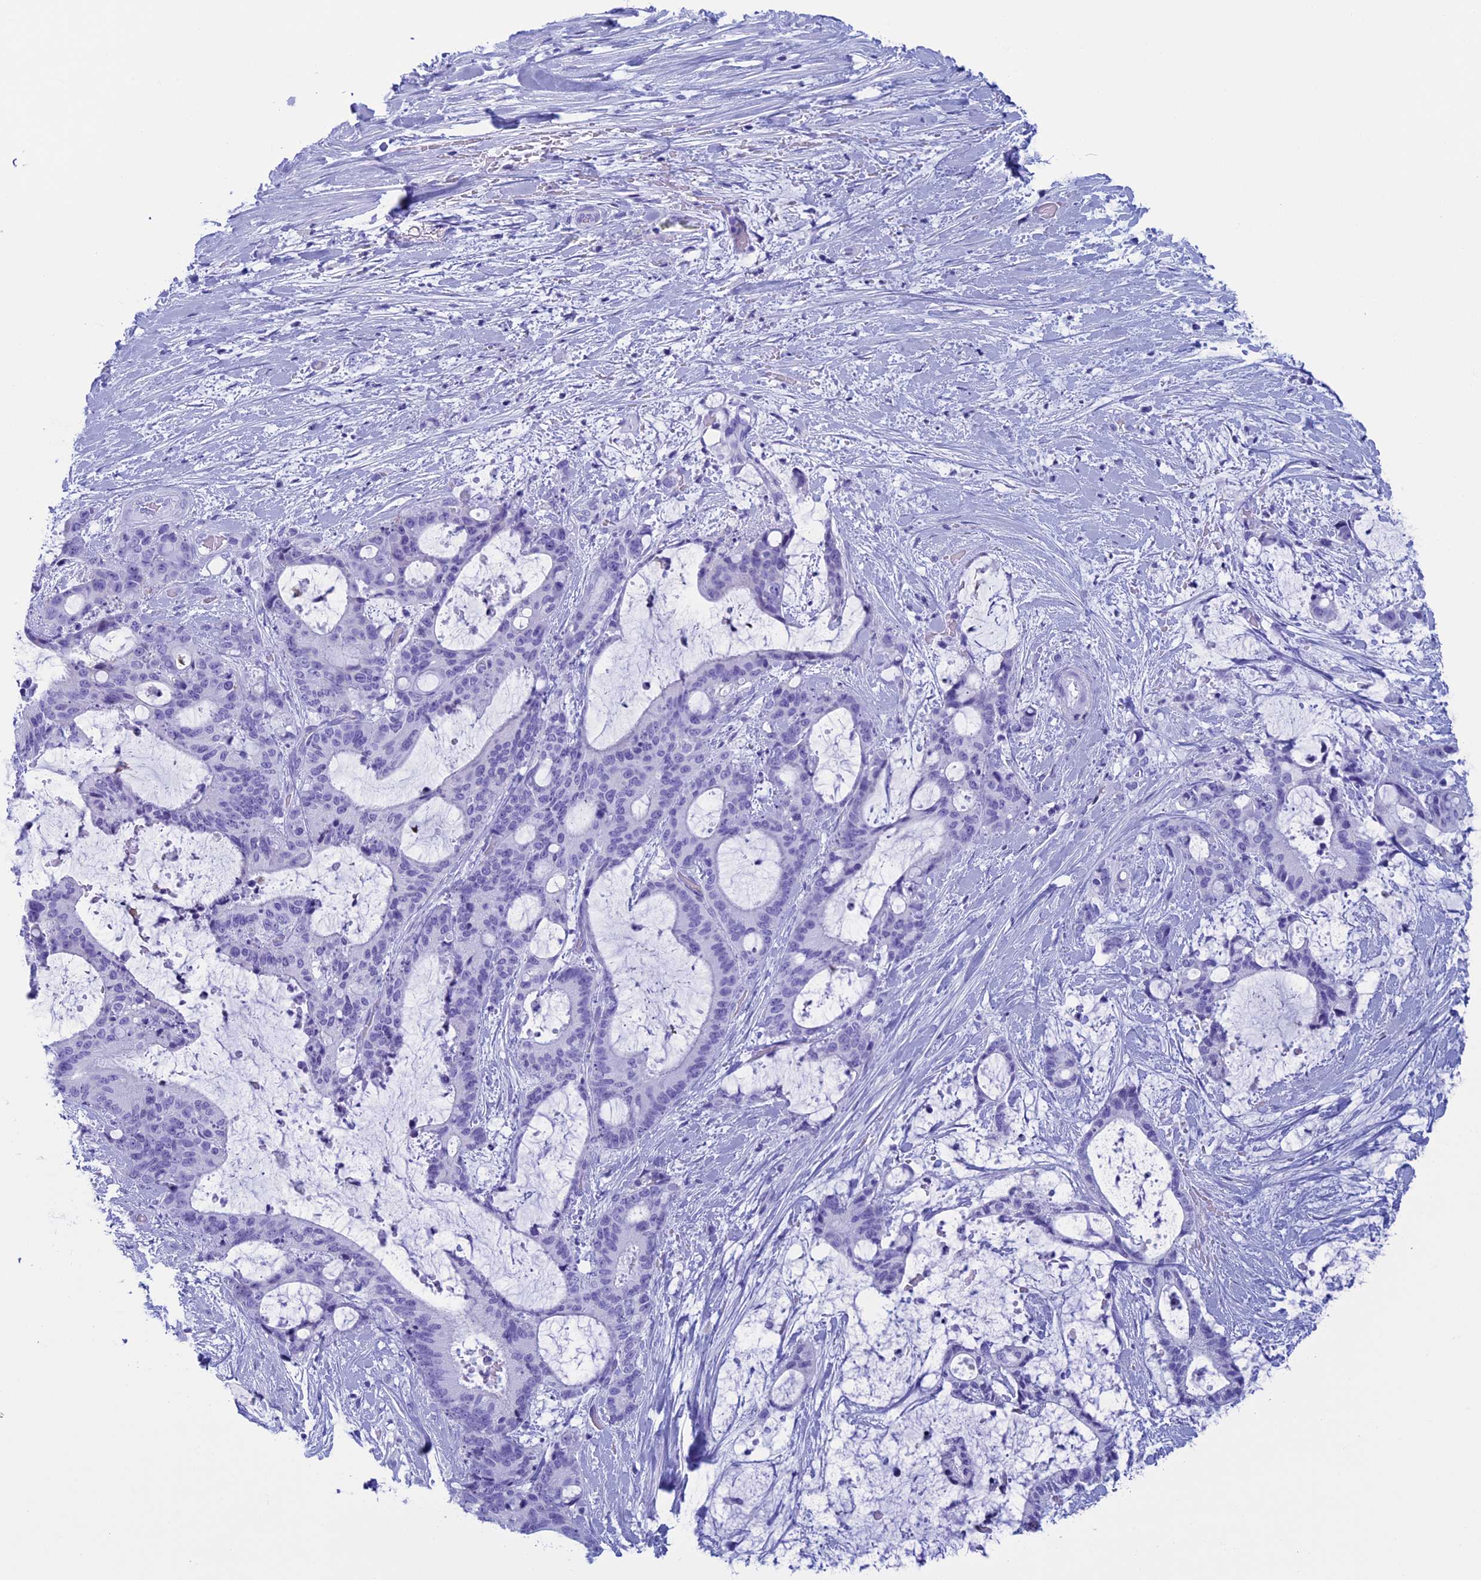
{"staining": {"intensity": "negative", "quantity": "none", "location": "none"}, "tissue": "liver cancer", "cell_type": "Tumor cells", "image_type": "cancer", "snomed": [{"axis": "morphology", "description": "Normal tissue, NOS"}, {"axis": "morphology", "description": "Cholangiocarcinoma"}, {"axis": "topography", "description": "Liver"}, {"axis": "topography", "description": "Peripheral nerve tissue"}], "caption": "A high-resolution histopathology image shows immunohistochemistry staining of liver cancer (cholangiocarcinoma), which reveals no significant staining in tumor cells.", "gene": "FAM169A", "patient": {"sex": "female", "age": 73}}